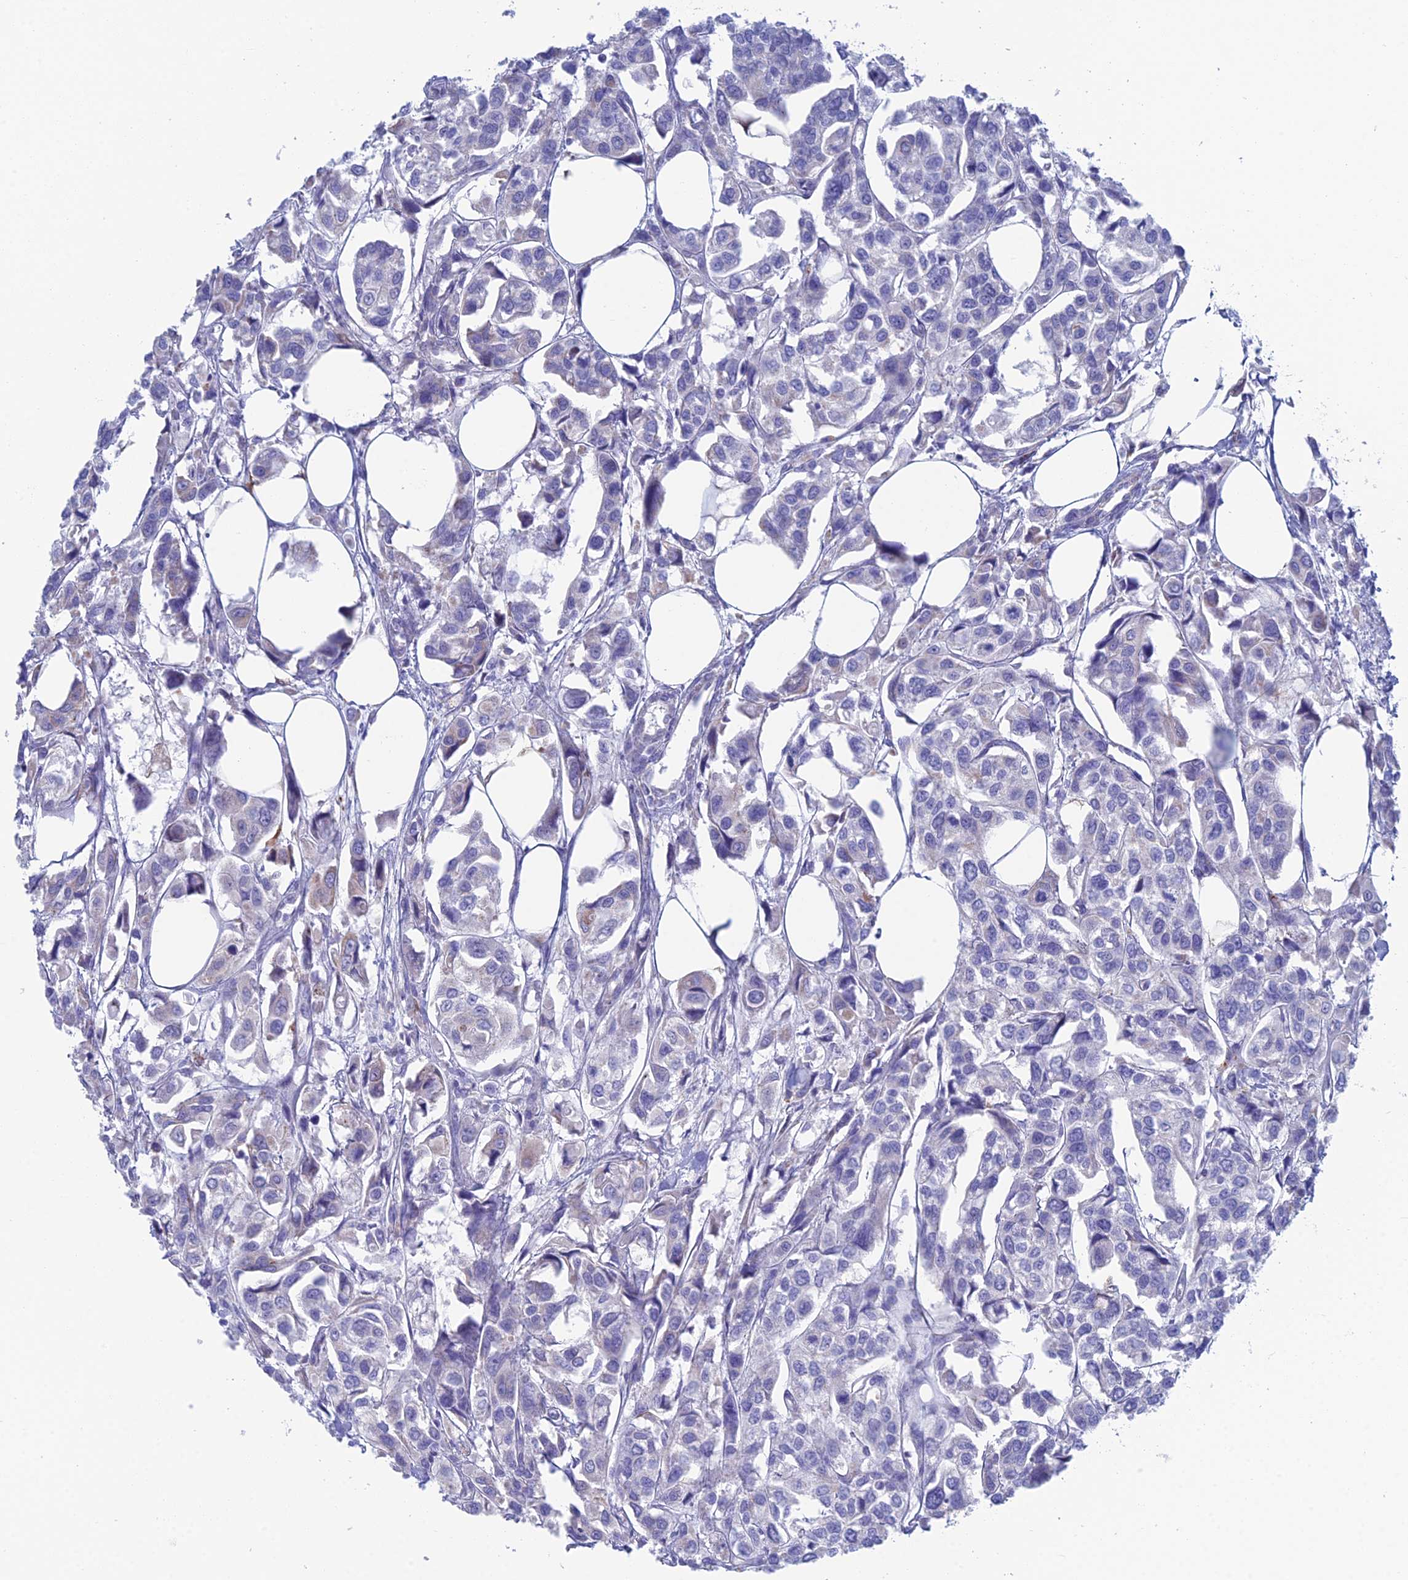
{"staining": {"intensity": "negative", "quantity": "none", "location": "none"}, "tissue": "urothelial cancer", "cell_type": "Tumor cells", "image_type": "cancer", "snomed": [{"axis": "morphology", "description": "Urothelial carcinoma, High grade"}, {"axis": "topography", "description": "Urinary bladder"}], "caption": "DAB (3,3'-diaminobenzidine) immunohistochemical staining of high-grade urothelial carcinoma exhibits no significant positivity in tumor cells.", "gene": "CFAP210", "patient": {"sex": "male", "age": 67}}